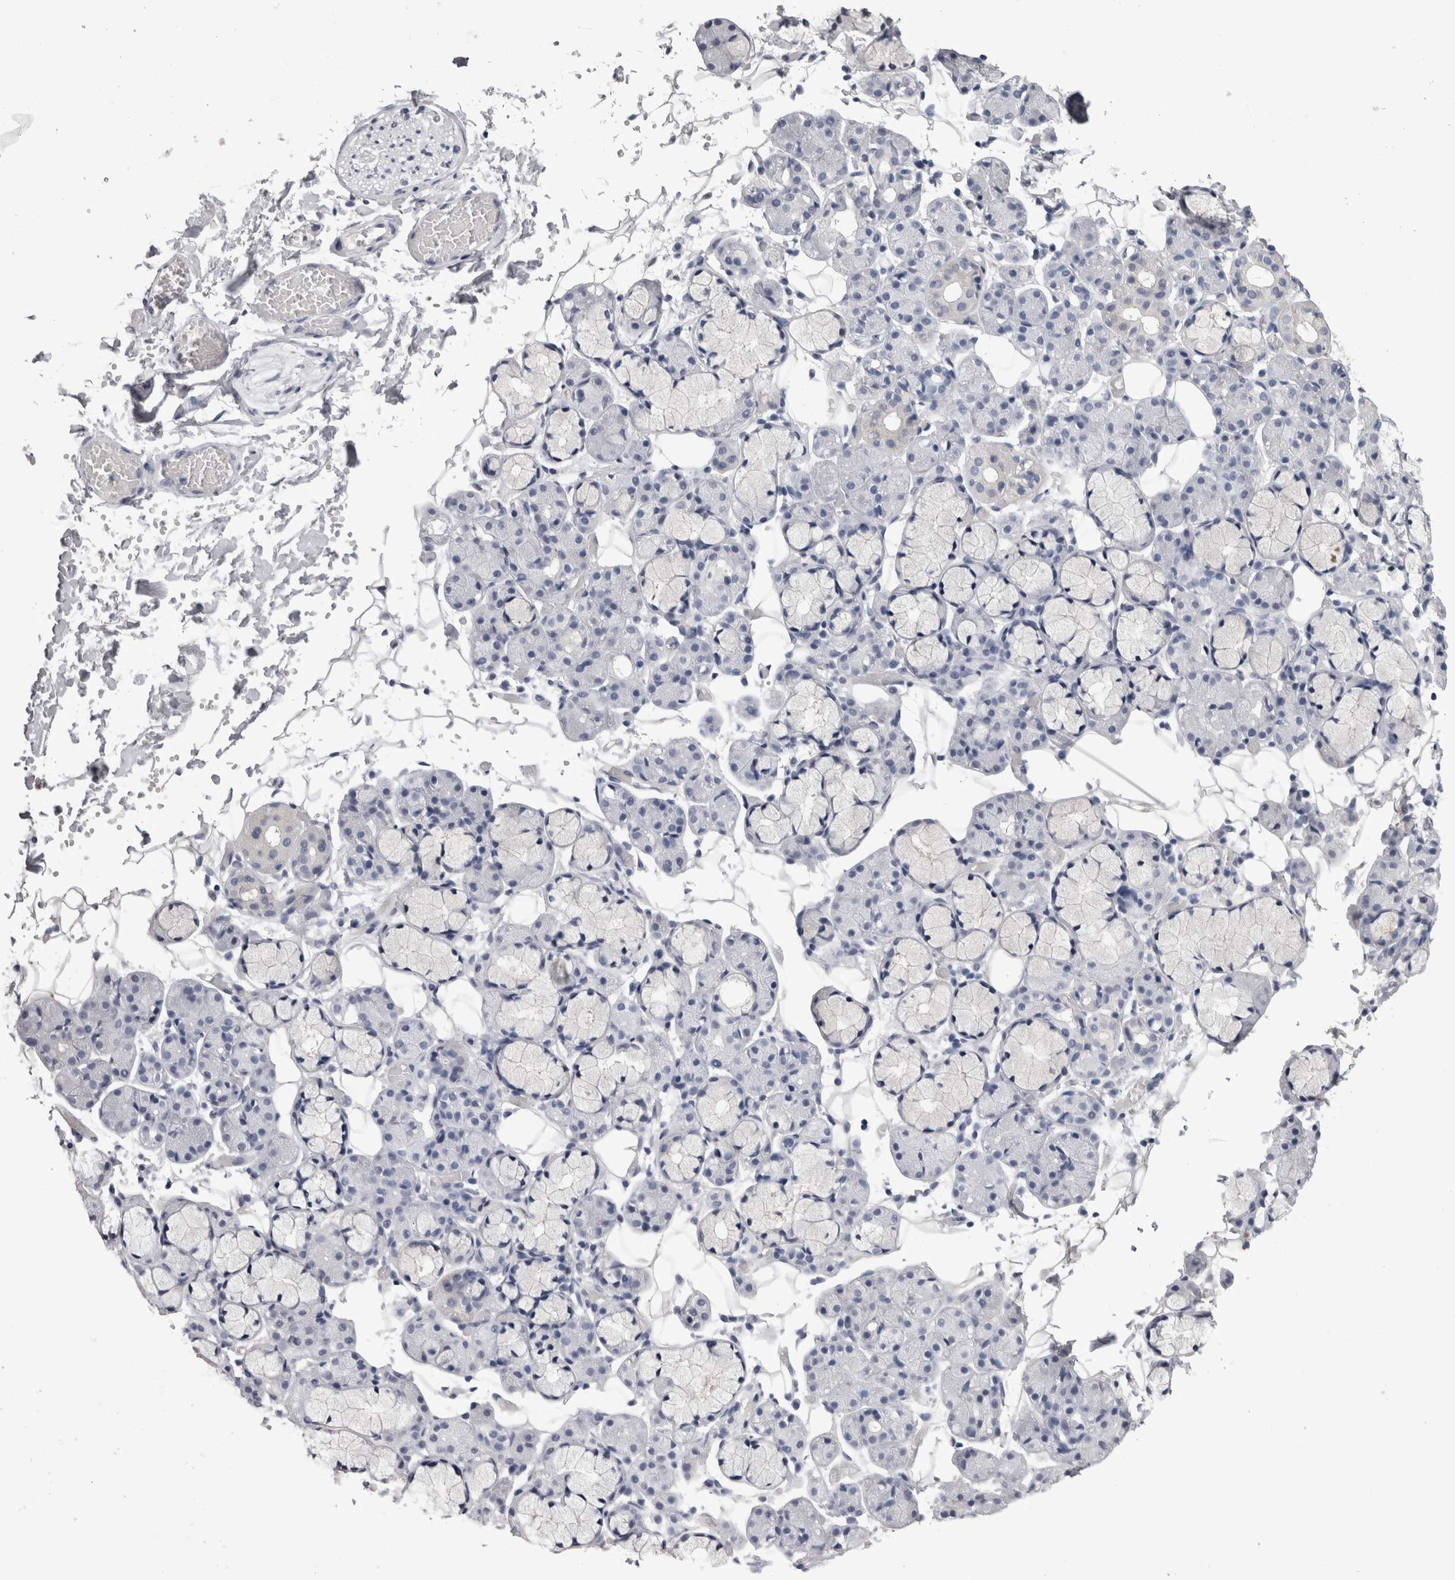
{"staining": {"intensity": "negative", "quantity": "none", "location": "none"}, "tissue": "salivary gland", "cell_type": "Glandular cells", "image_type": "normal", "snomed": [{"axis": "morphology", "description": "Normal tissue, NOS"}, {"axis": "topography", "description": "Salivary gland"}], "caption": "Glandular cells show no significant protein expression in unremarkable salivary gland. (IHC, brightfield microscopy, high magnification).", "gene": "AFMID", "patient": {"sex": "male", "age": 63}}